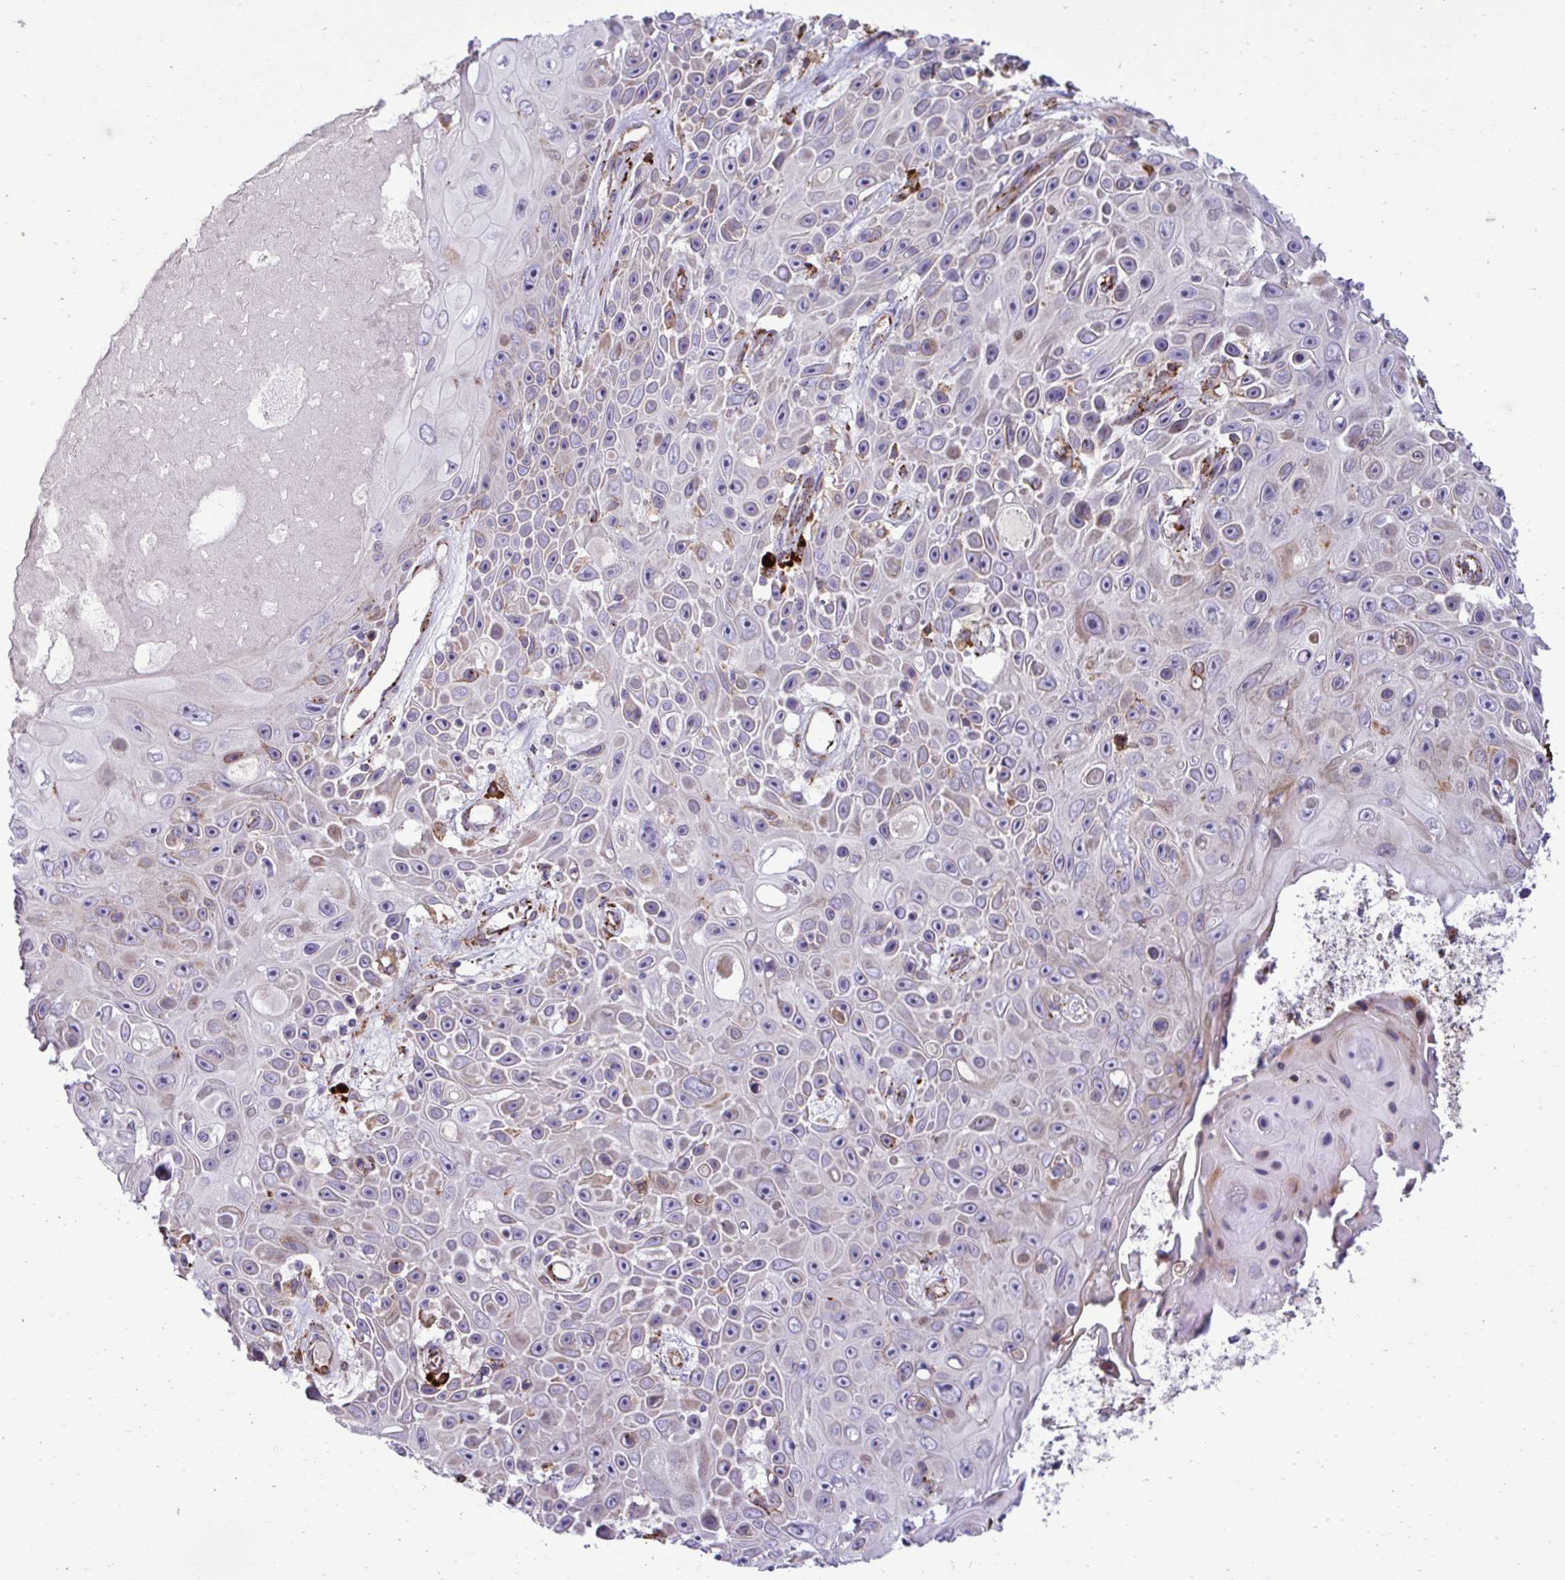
{"staining": {"intensity": "negative", "quantity": "none", "location": "none"}, "tissue": "skin cancer", "cell_type": "Tumor cells", "image_type": "cancer", "snomed": [{"axis": "morphology", "description": "Squamous cell carcinoma, NOS"}, {"axis": "topography", "description": "Skin"}], "caption": "DAB immunohistochemical staining of squamous cell carcinoma (skin) displays no significant positivity in tumor cells.", "gene": "LIMS1", "patient": {"sex": "male", "age": 82}}